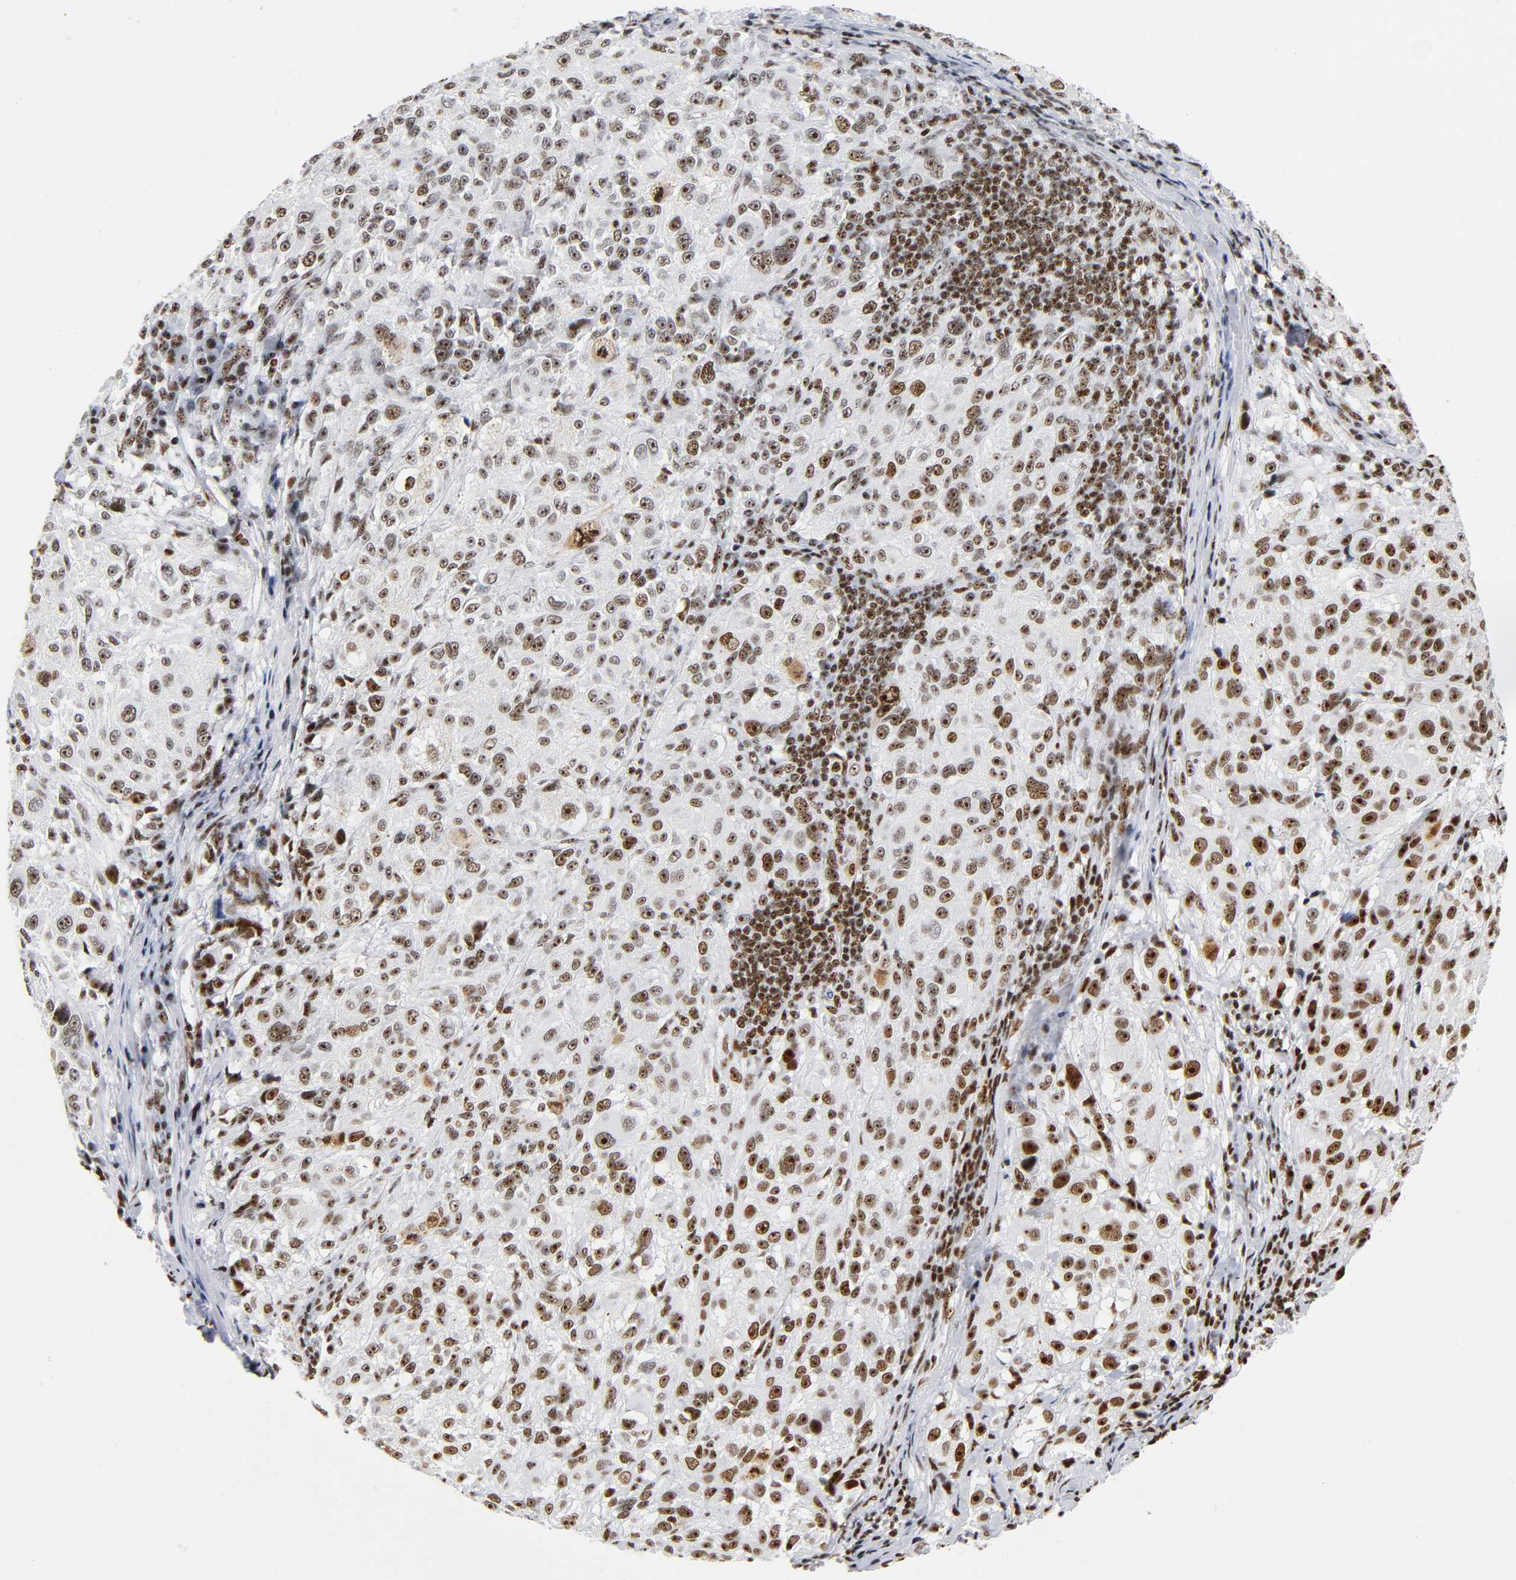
{"staining": {"intensity": "strong", "quantity": ">75%", "location": "nuclear"}, "tissue": "melanoma", "cell_type": "Tumor cells", "image_type": "cancer", "snomed": [{"axis": "morphology", "description": "Necrosis, NOS"}, {"axis": "morphology", "description": "Malignant melanoma, NOS"}, {"axis": "topography", "description": "Skin"}], "caption": "Human melanoma stained with a protein marker shows strong staining in tumor cells.", "gene": "UBTF", "patient": {"sex": "female", "age": 87}}